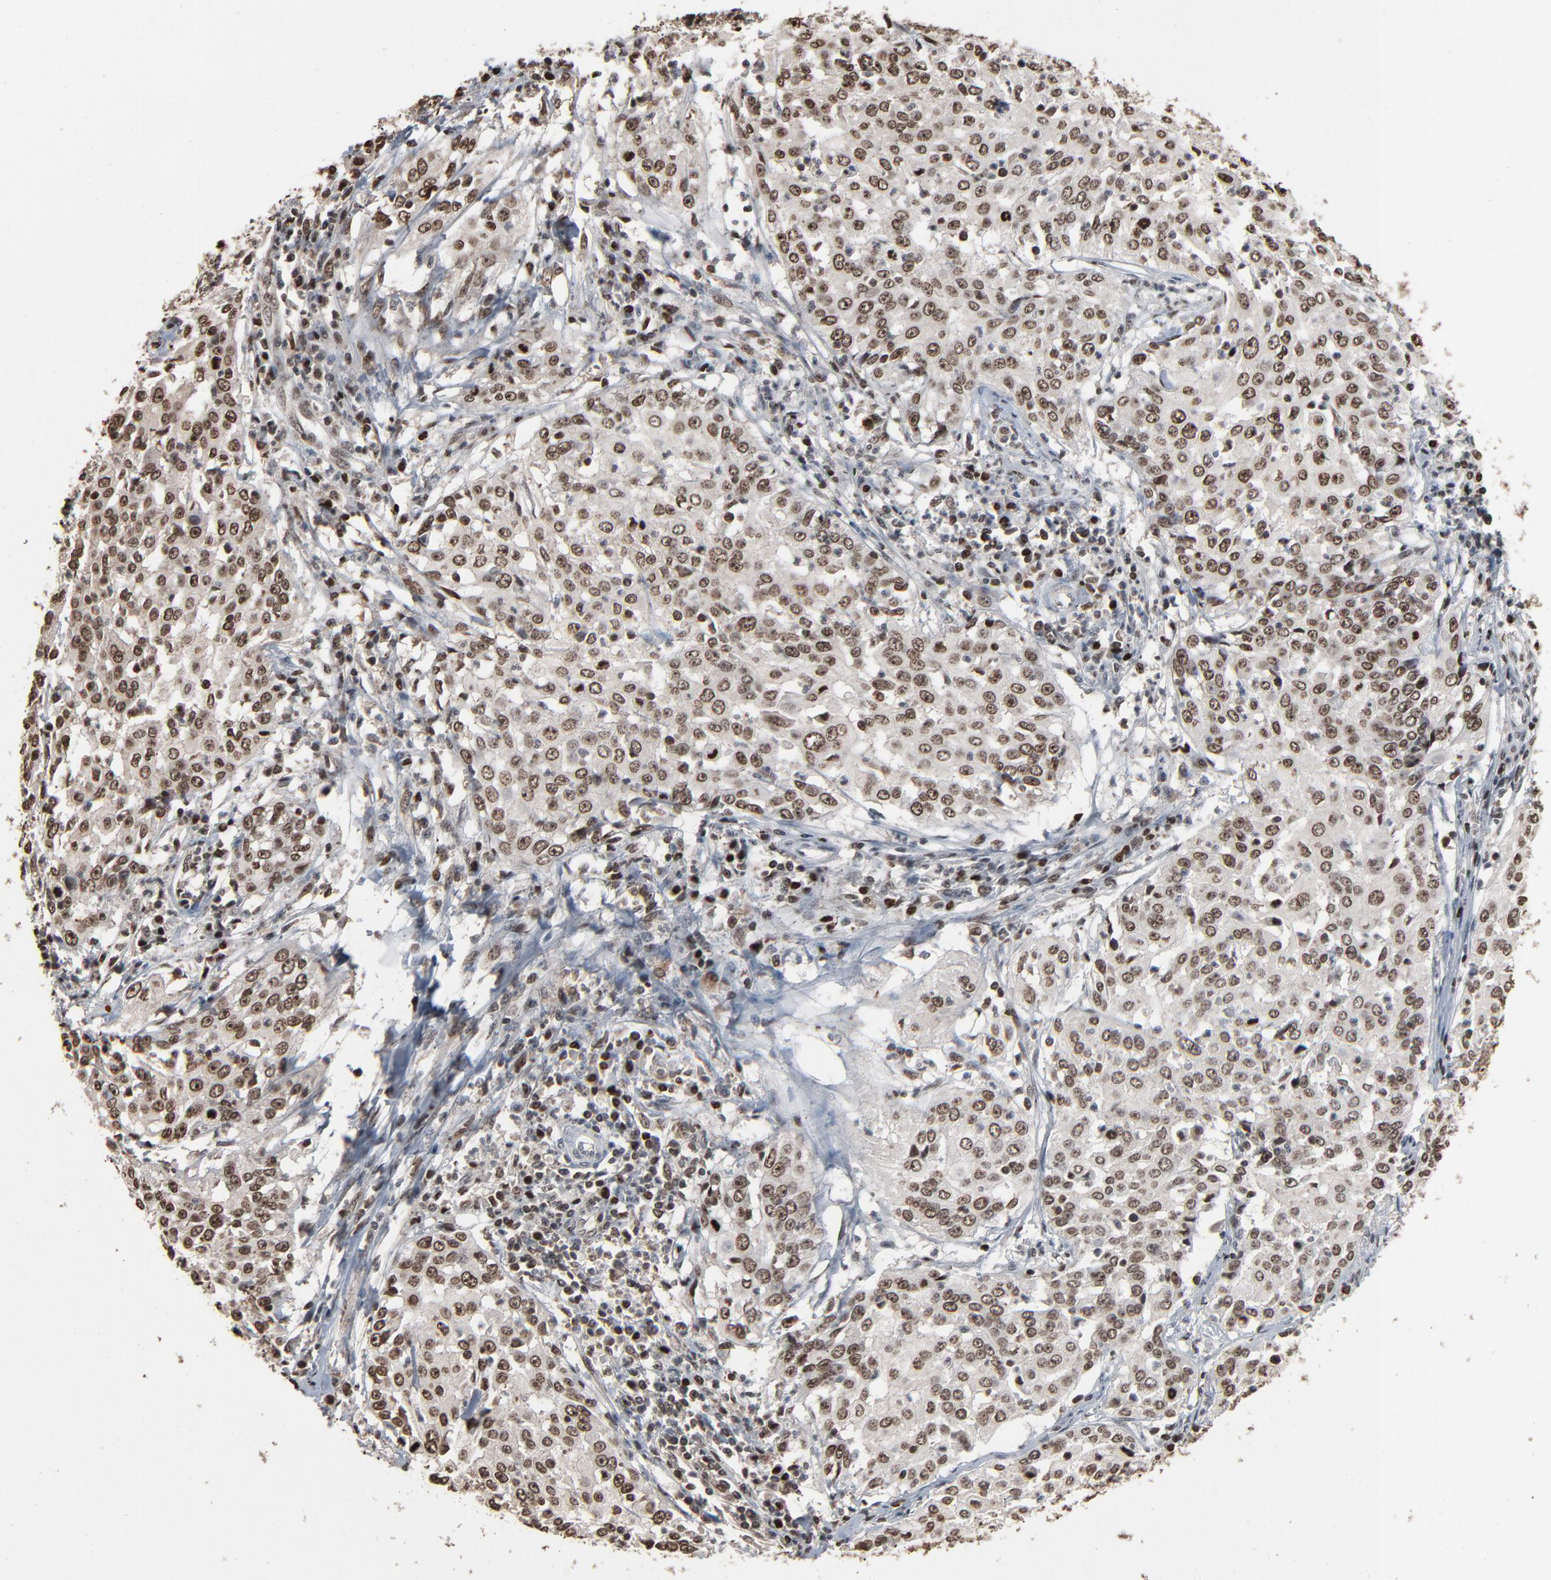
{"staining": {"intensity": "moderate", "quantity": ">75%", "location": "nuclear"}, "tissue": "cervical cancer", "cell_type": "Tumor cells", "image_type": "cancer", "snomed": [{"axis": "morphology", "description": "Squamous cell carcinoma, NOS"}, {"axis": "topography", "description": "Cervix"}], "caption": "IHC histopathology image of neoplastic tissue: human squamous cell carcinoma (cervical) stained using immunohistochemistry (IHC) reveals medium levels of moderate protein expression localized specifically in the nuclear of tumor cells, appearing as a nuclear brown color.", "gene": "RPS6KA3", "patient": {"sex": "female", "age": 39}}